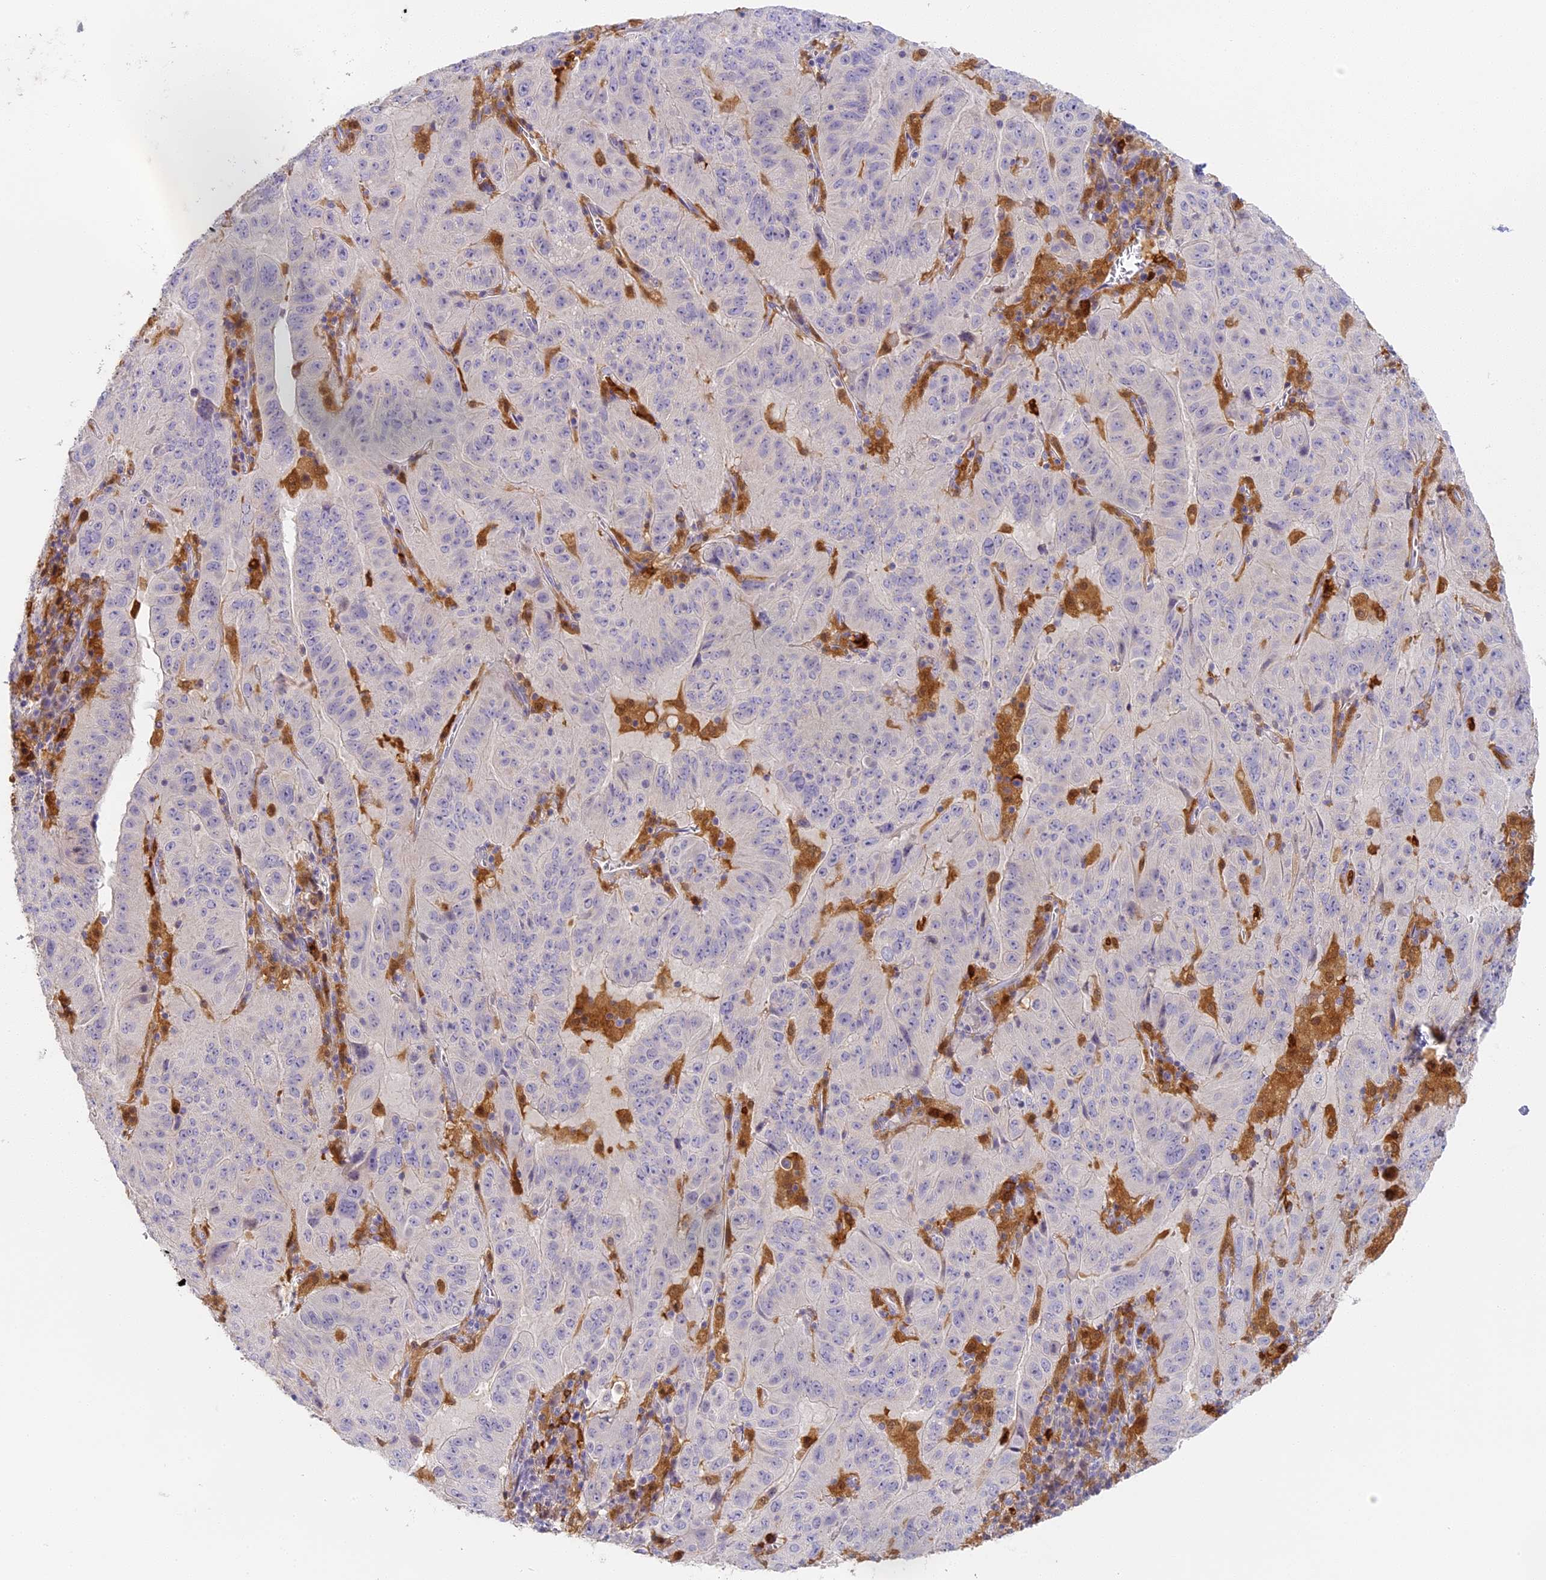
{"staining": {"intensity": "negative", "quantity": "none", "location": "none"}, "tissue": "pancreatic cancer", "cell_type": "Tumor cells", "image_type": "cancer", "snomed": [{"axis": "morphology", "description": "Adenocarcinoma, NOS"}, {"axis": "topography", "description": "Pancreas"}], "caption": "Tumor cells are negative for brown protein staining in pancreatic cancer (adenocarcinoma).", "gene": "NCF4", "patient": {"sex": "male", "age": 63}}